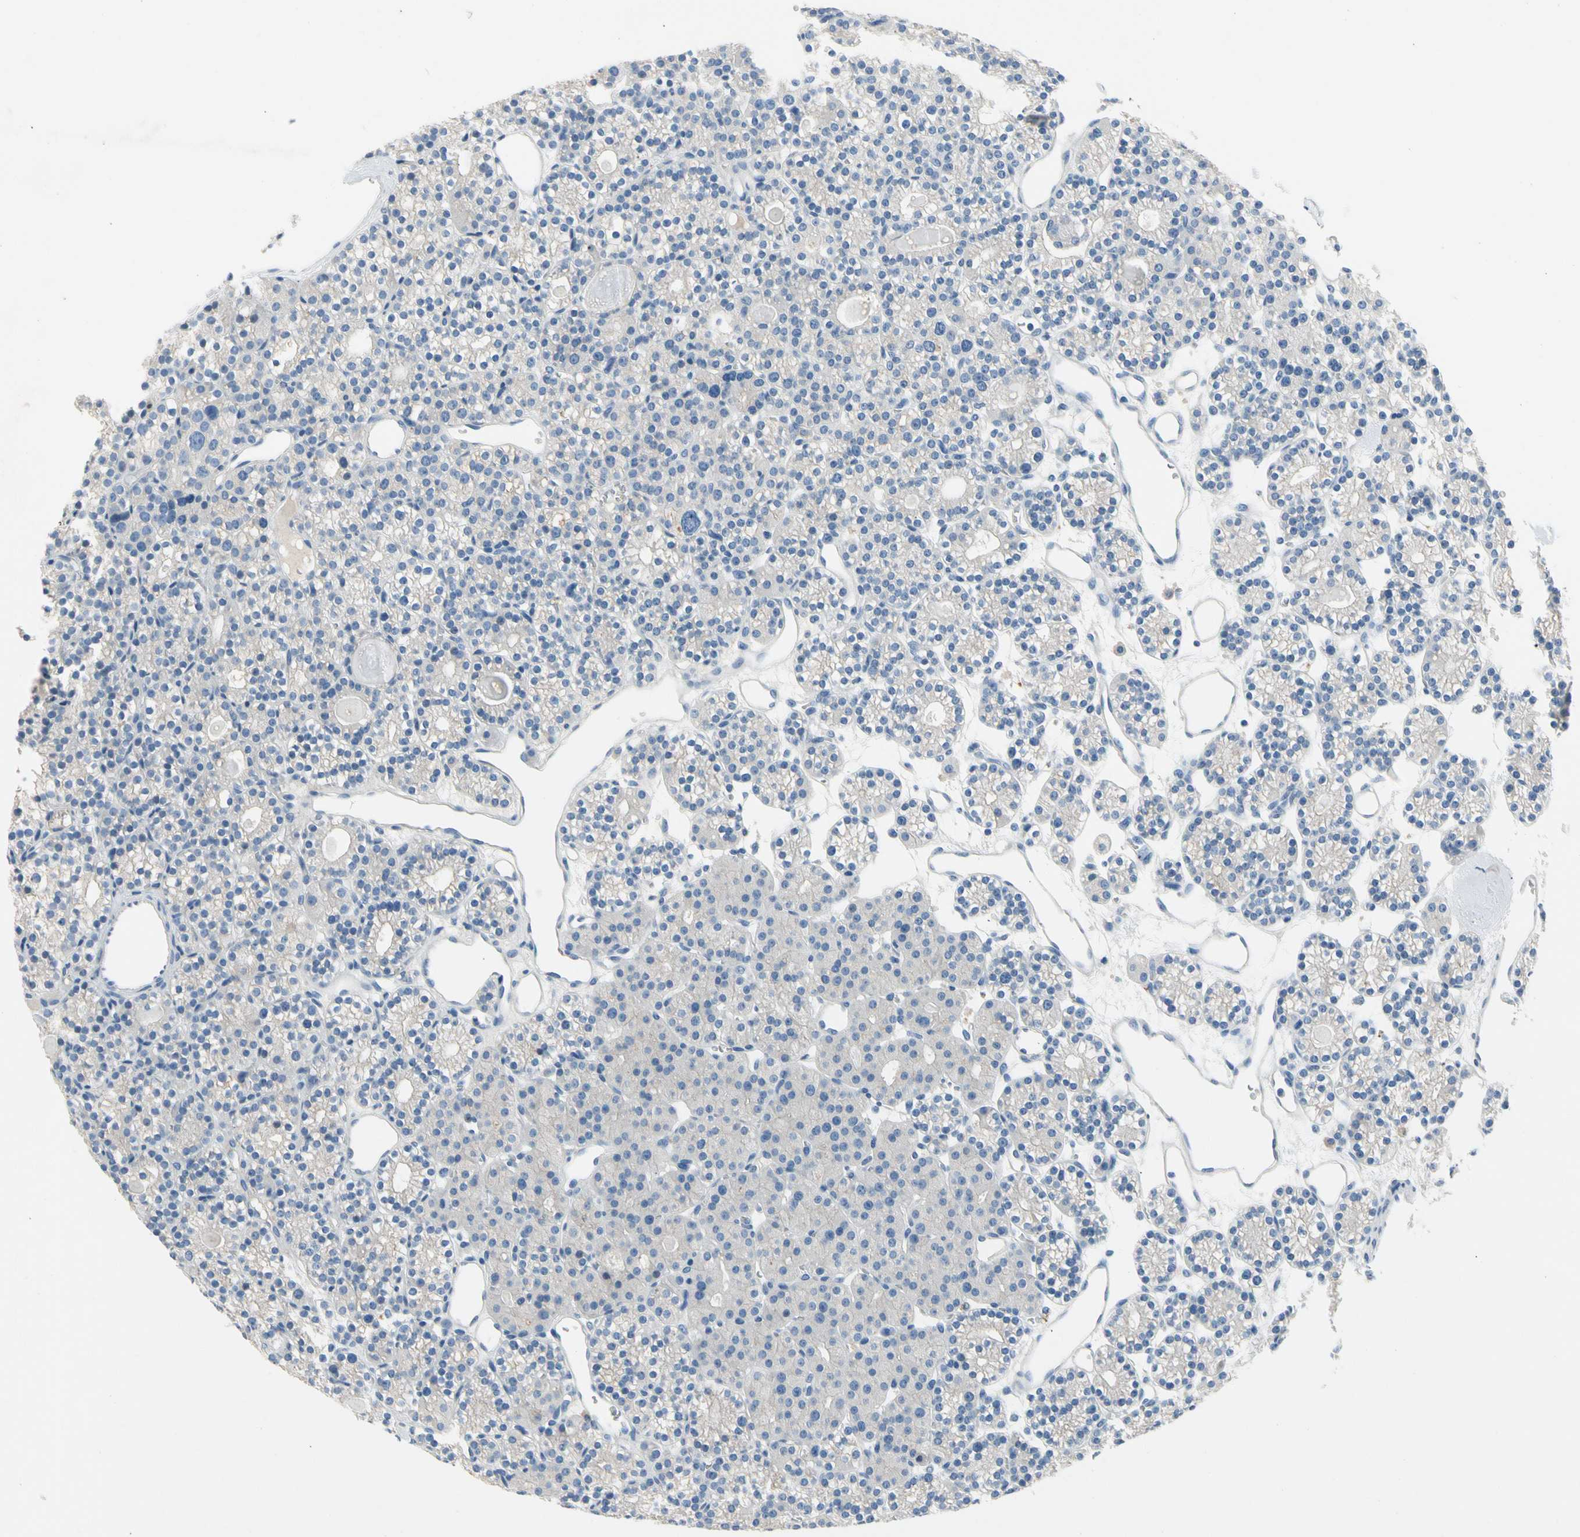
{"staining": {"intensity": "weak", "quantity": "<25%", "location": "cytoplasmic/membranous"}, "tissue": "parathyroid gland", "cell_type": "Glandular cells", "image_type": "normal", "snomed": [{"axis": "morphology", "description": "Normal tissue, NOS"}, {"axis": "topography", "description": "Parathyroid gland"}], "caption": "Immunohistochemistry photomicrograph of unremarkable parathyroid gland: human parathyroid gland stained with DAB (3,3'-diaminobenzidine) shows no significant protein staining in glandular cells.", "gene": "CA14", "patient": {"sex": "female", "age": 64}}